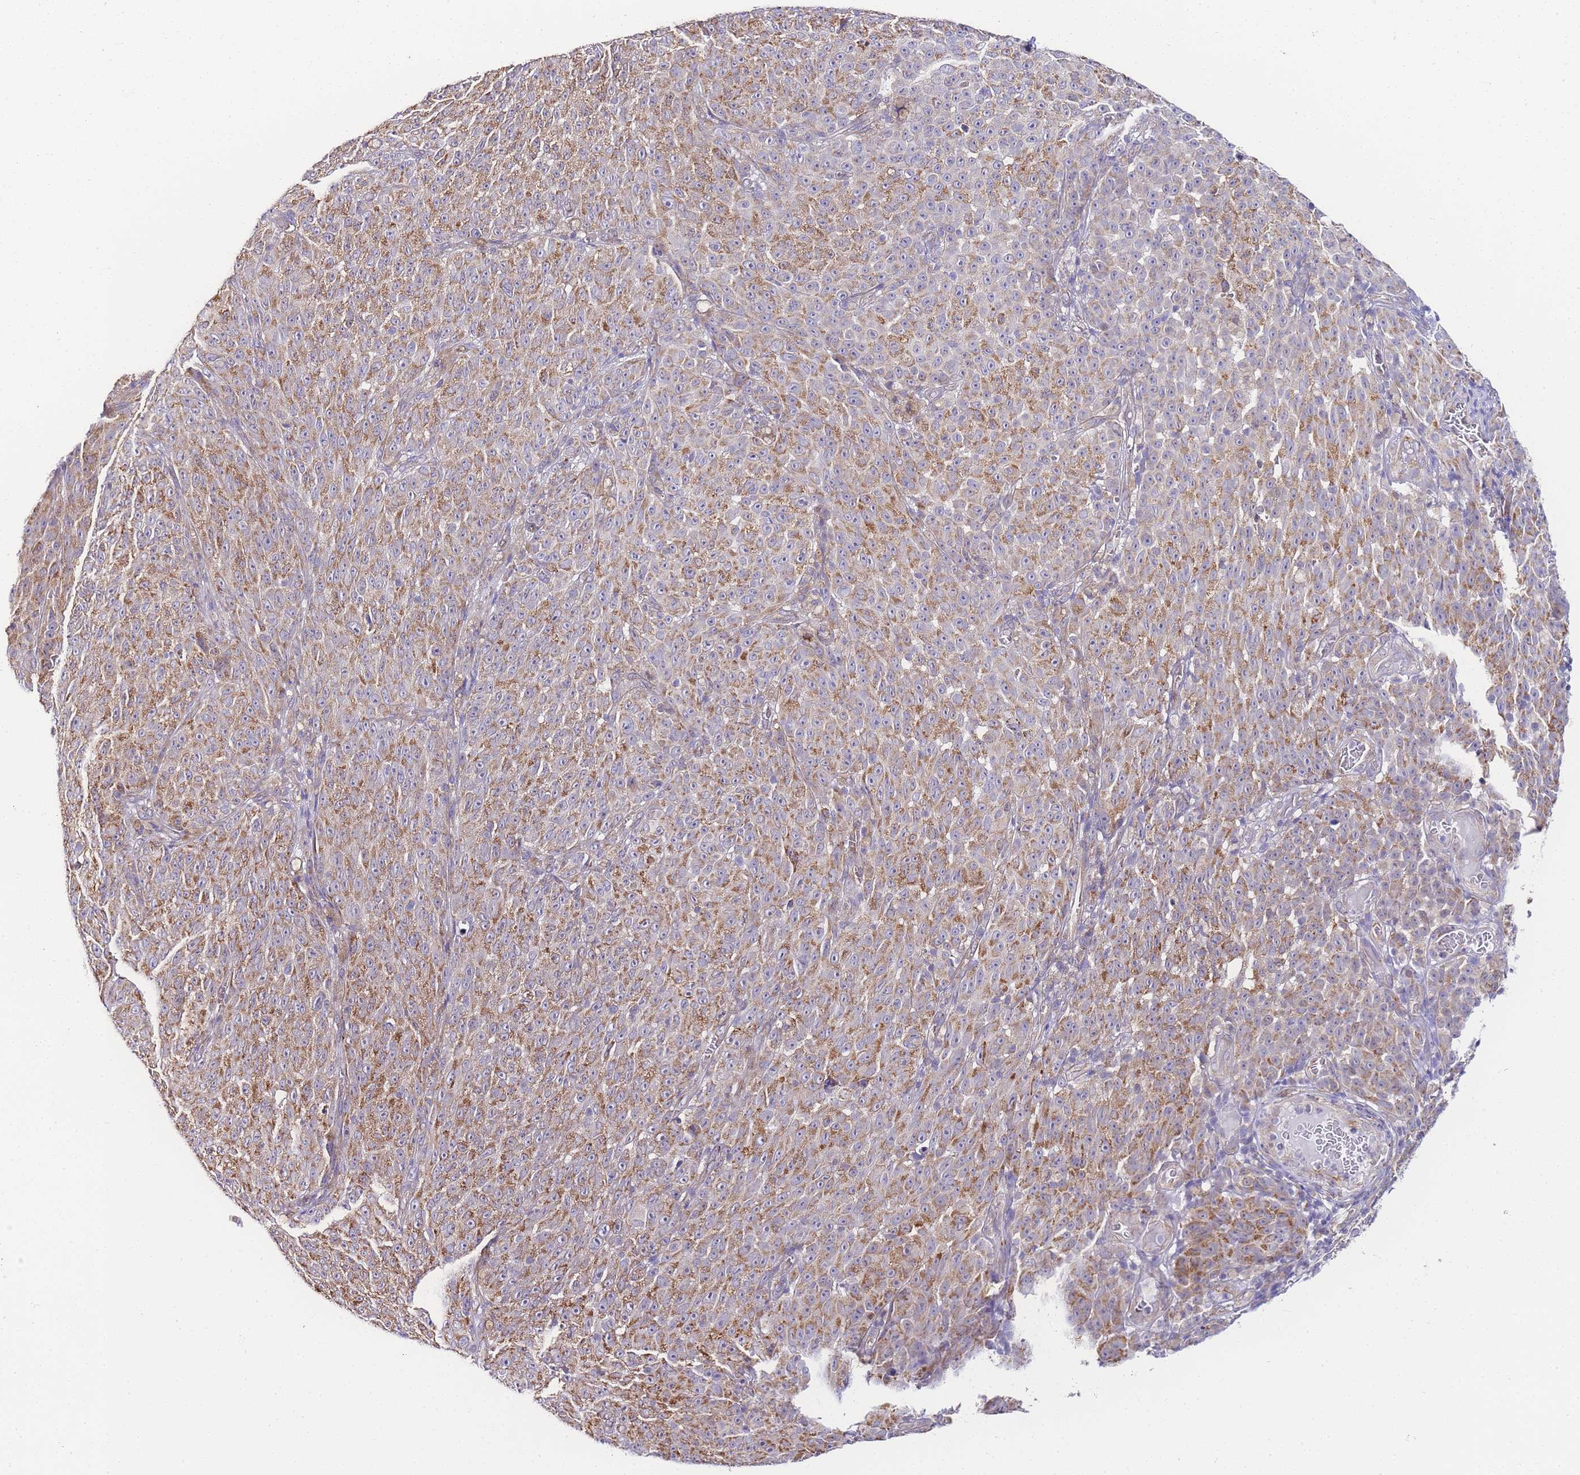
{"staining": {"intensity": "moderate", "quantity": ">75%", "location": "cytoplasmic/membranous"}, "tissue": "melanoma", "cell_type": "Tumor cells", "image_type": "cancer", "snomed": [{"axis": "morphology", "description": "Malignant melanoma, NOS"}, {"axis": "topography", "description": "Skin"}], "caption": "Melanoma stained with DAB immunohistochemistry (IHC) reveals medium levels of moderate cytoplasmic/membranous expression in about >75% of tumor cells. (DAB IHC with brightfield microscopy, high magnification).", "gene": "PDCD7", "patient": {"sex": "female", "age": 82}}